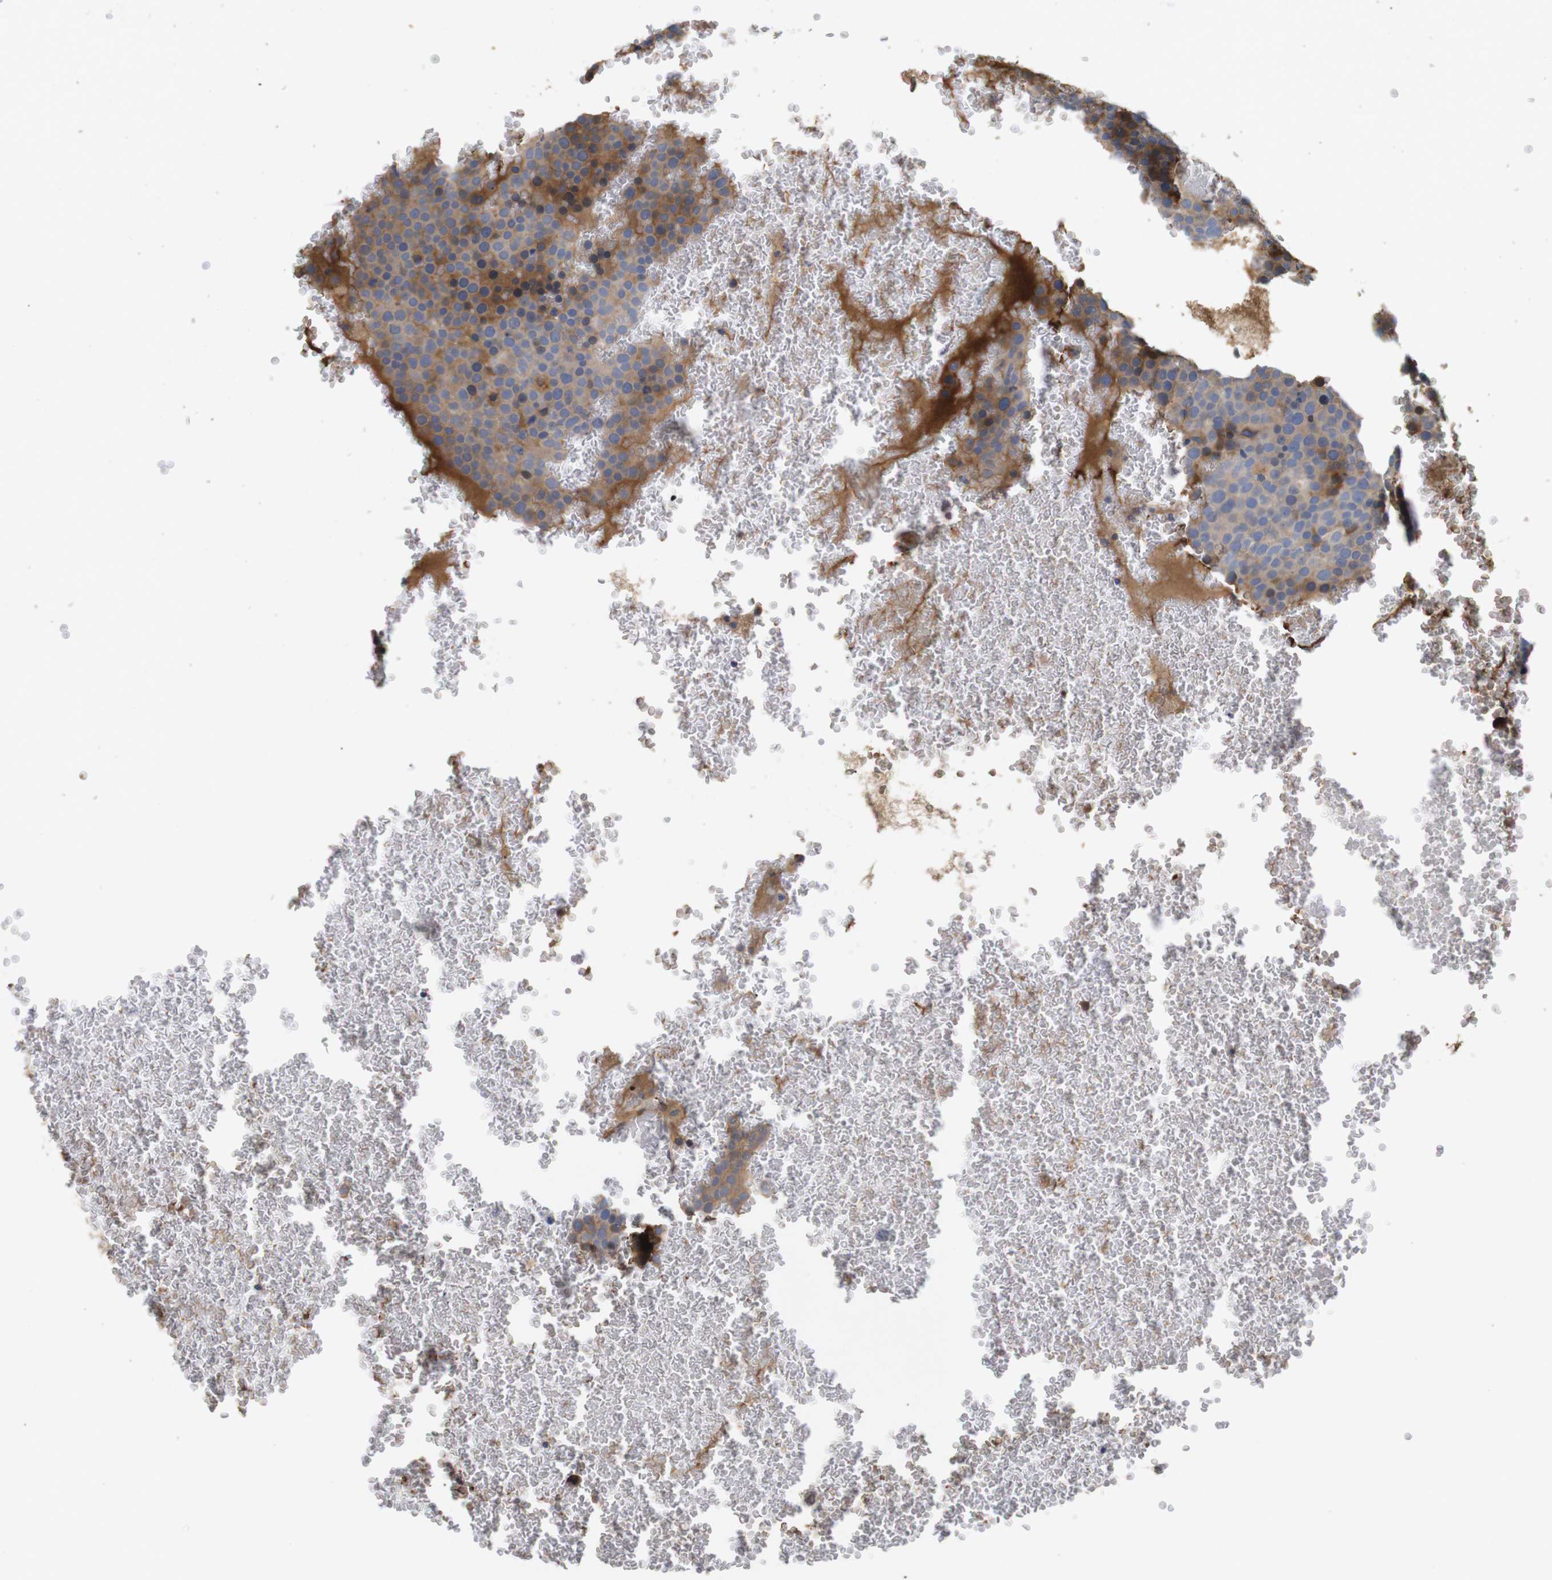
{"staining": {"intensity": "moderate", "quantity": "25%-75%", "location": "cytoplasmic/membranous"}, "tissue": "testis cancer", "cell_type": "Tumor cells", "image_type": "cancer", "snomed": [{"axis": "morphology", "description": "Seminoma, NOS"}, {"axis": "topography", "description": "Testis"}], "caption": "Human testis seminoma stained with a brown dye exhibits moderate cytoplasmic/membranous positive staining in about 25%-75% of tumor cells.", "gene": "SPRY3", "patient": {"sex": "male", "age": 71}}